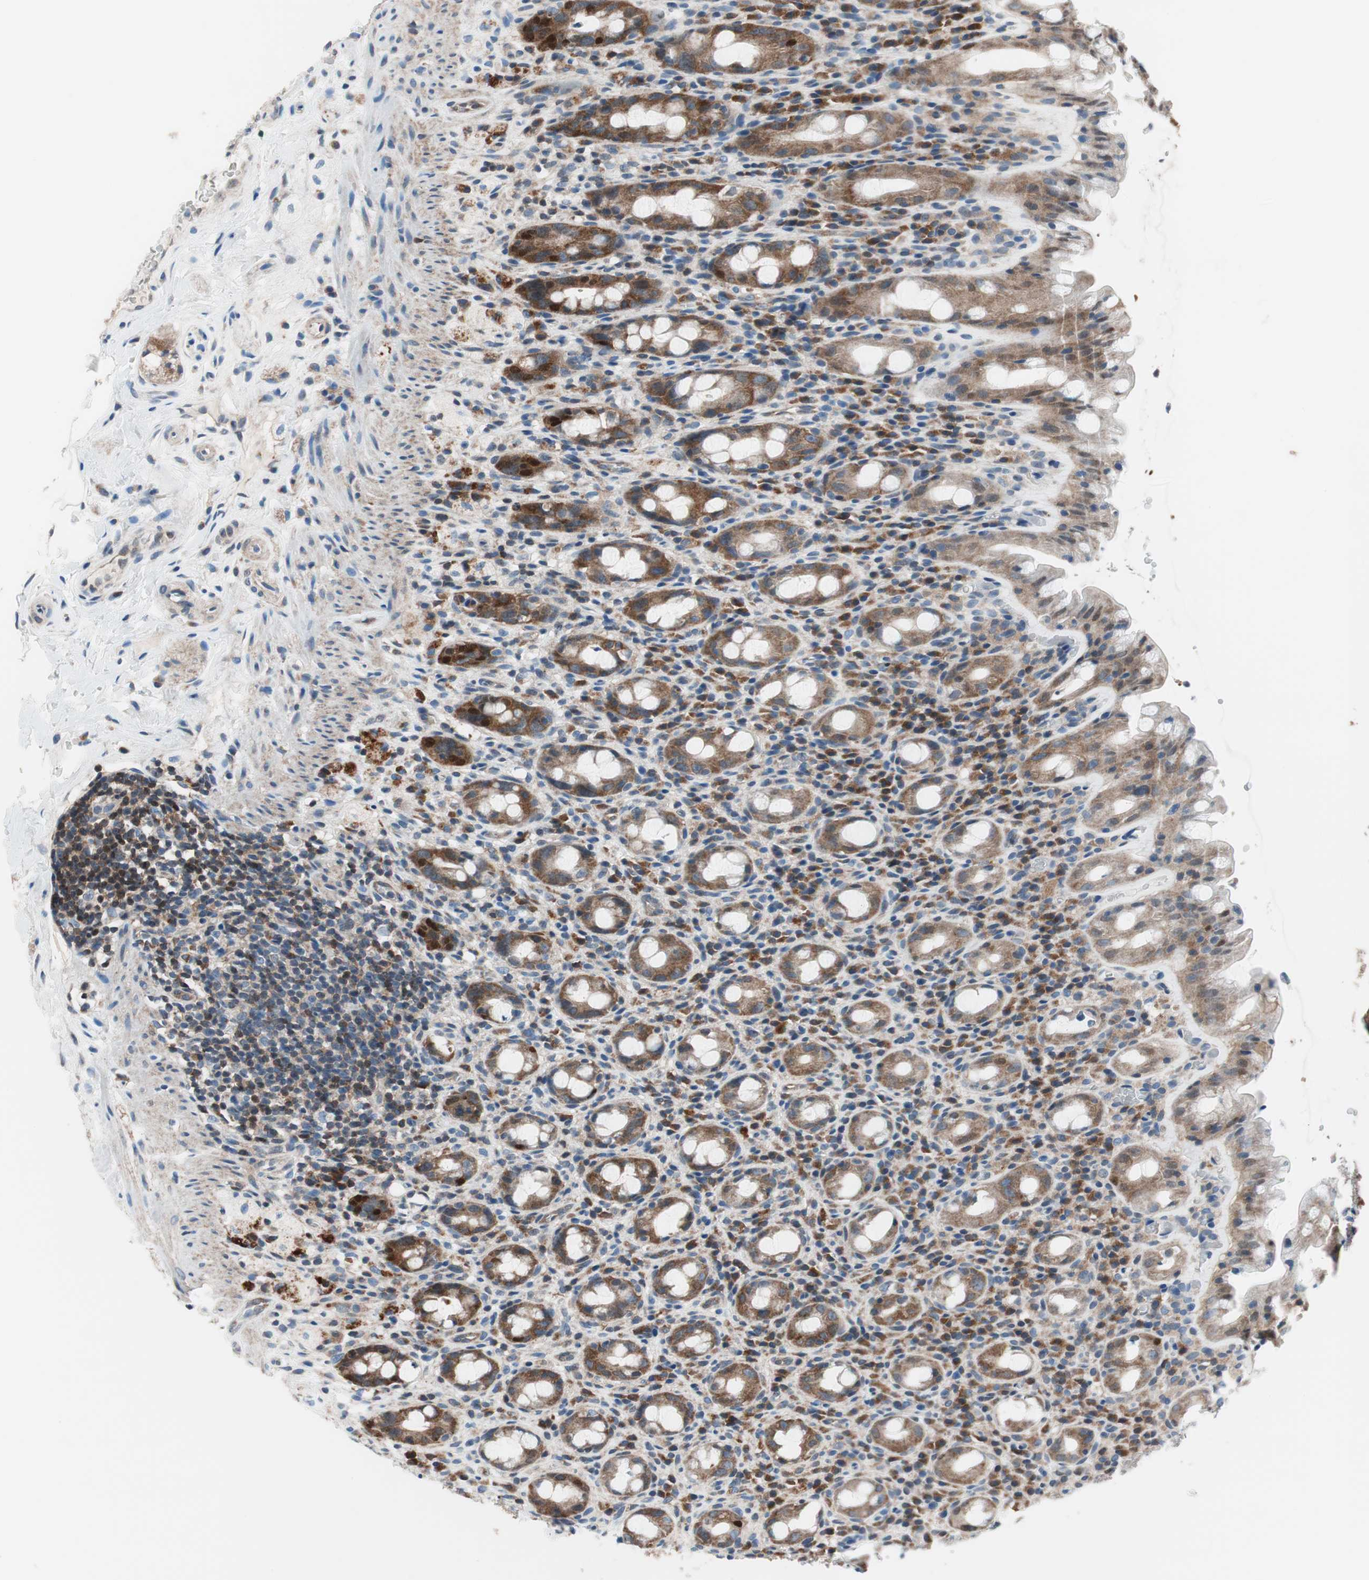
{"staining": {"intensity": "moderate", "quantity": ">75%", "location": "cytoplasmic/membranous"}, "tissue": "rectum", "cell_type": "Glandular cells", "image_type": "normal", "snomed": [{"axis": "morphology", "description": "Normal tissue, NOS"}, {"axis": "topography", "description": "Rectum"}], "caption": "High-magnification brightfield microscopy of unremarkable rectum stained with DAB (brown) and counterstained with hematoxylin (blue). glandular cells exhibit moderate cytoplasmic/membranous expression is seen in approximately>75% of cells. The staining is performed using DAB brown chromogen to label protein expression. The nuclei are counter-stained blue using hematoxylin.", "gene": "PRDX2", "patient": {"sex": "male", "age": 44}}